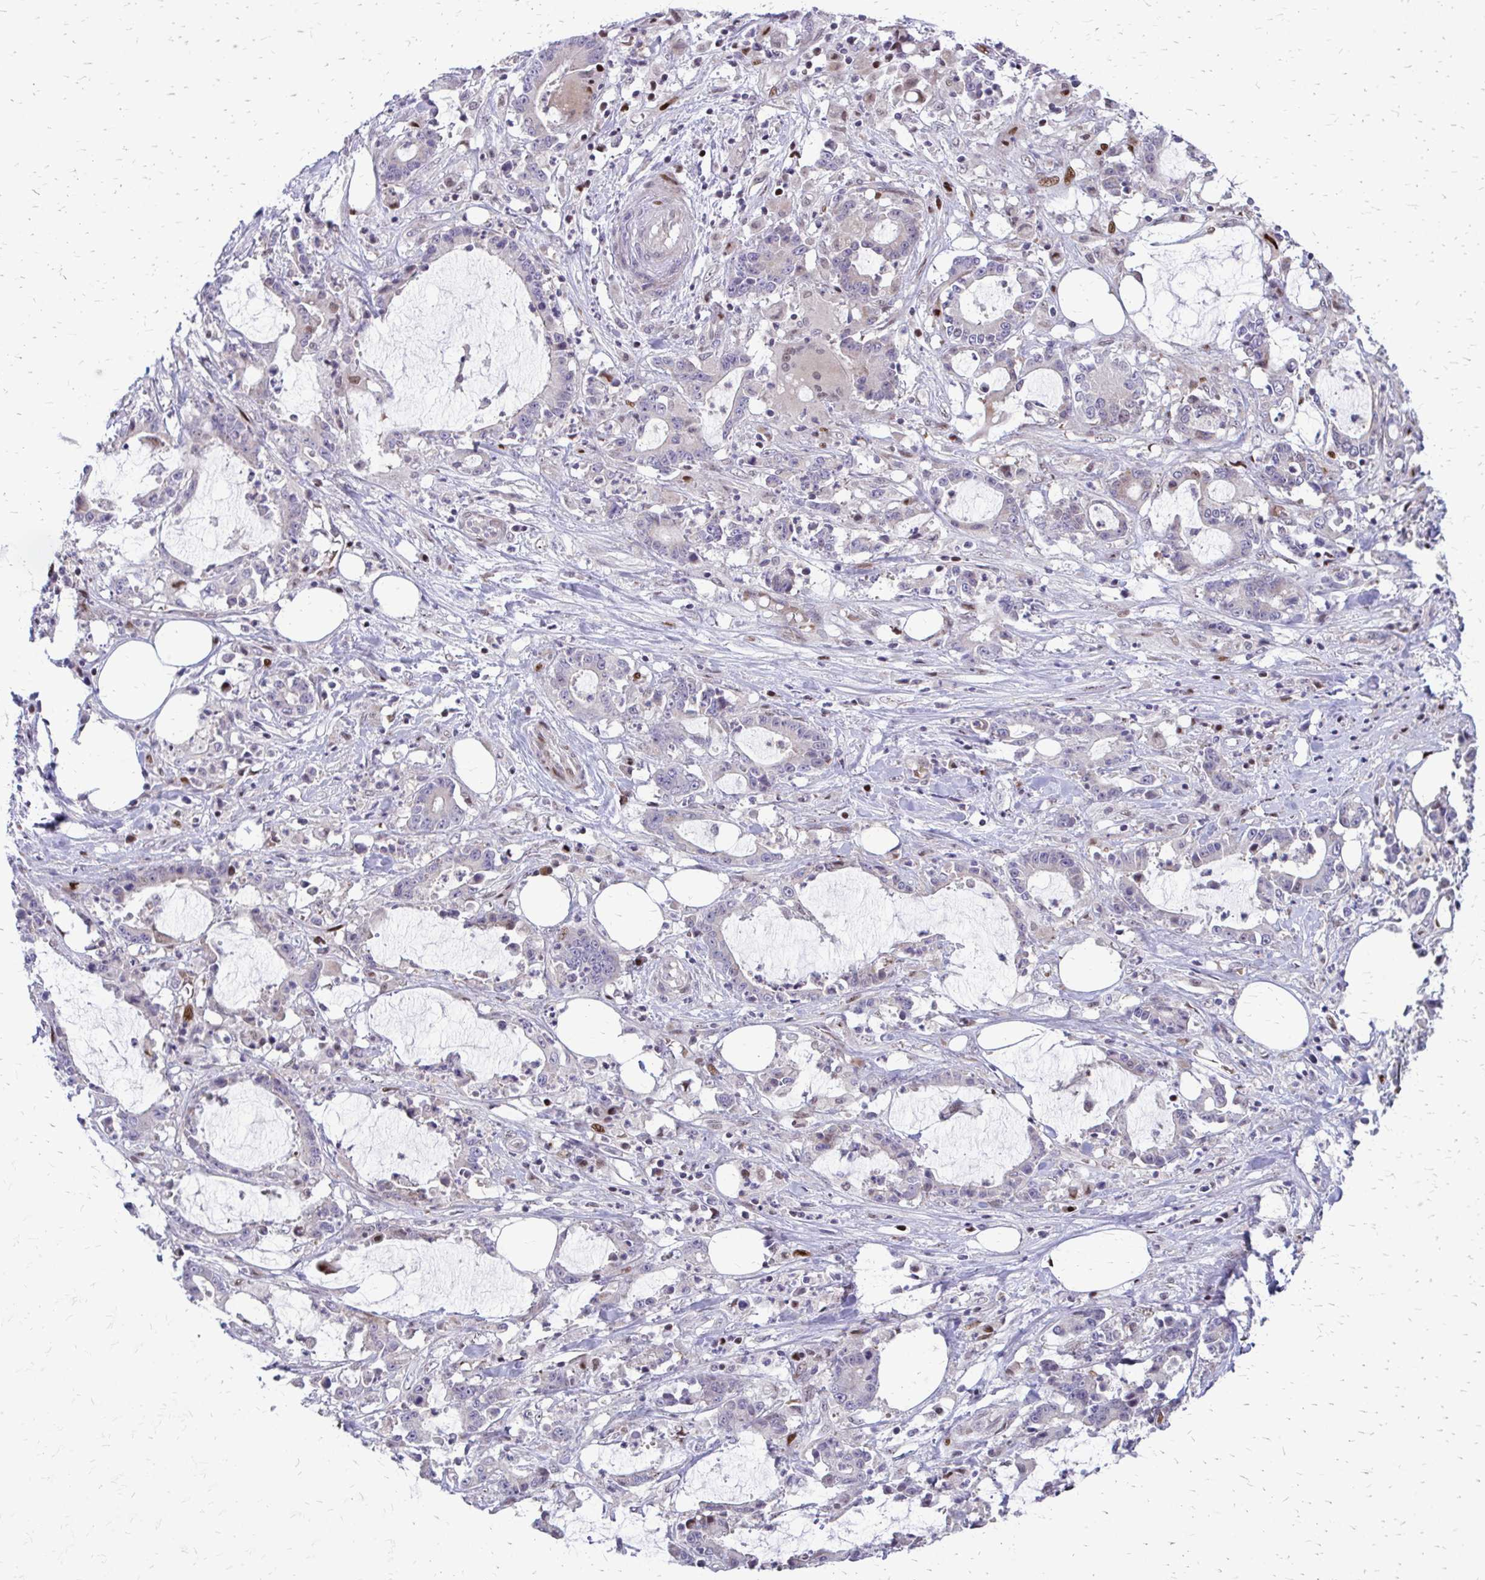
{"staining": {"intensity": "negative", "quantity": "none", "location": "none"}, "tissue": "stomach cancer", "cell_type": "Tumor cells", "image_type": "cancer", "snomed": [{"axis": "morphology", "description": "Adenocarcinoma, NOS"}, {"axis": "topography", "description": "Stomach, upper"}], "caption": "Tumor cells show no significant expression in stomach cancer. (DAB (3,3'-diaminobenzidine) IHC visualized using brightfield microscopy, high magnification).", "gene": "PPDPFL", "patient": {"sex": "male", "age": 68}}